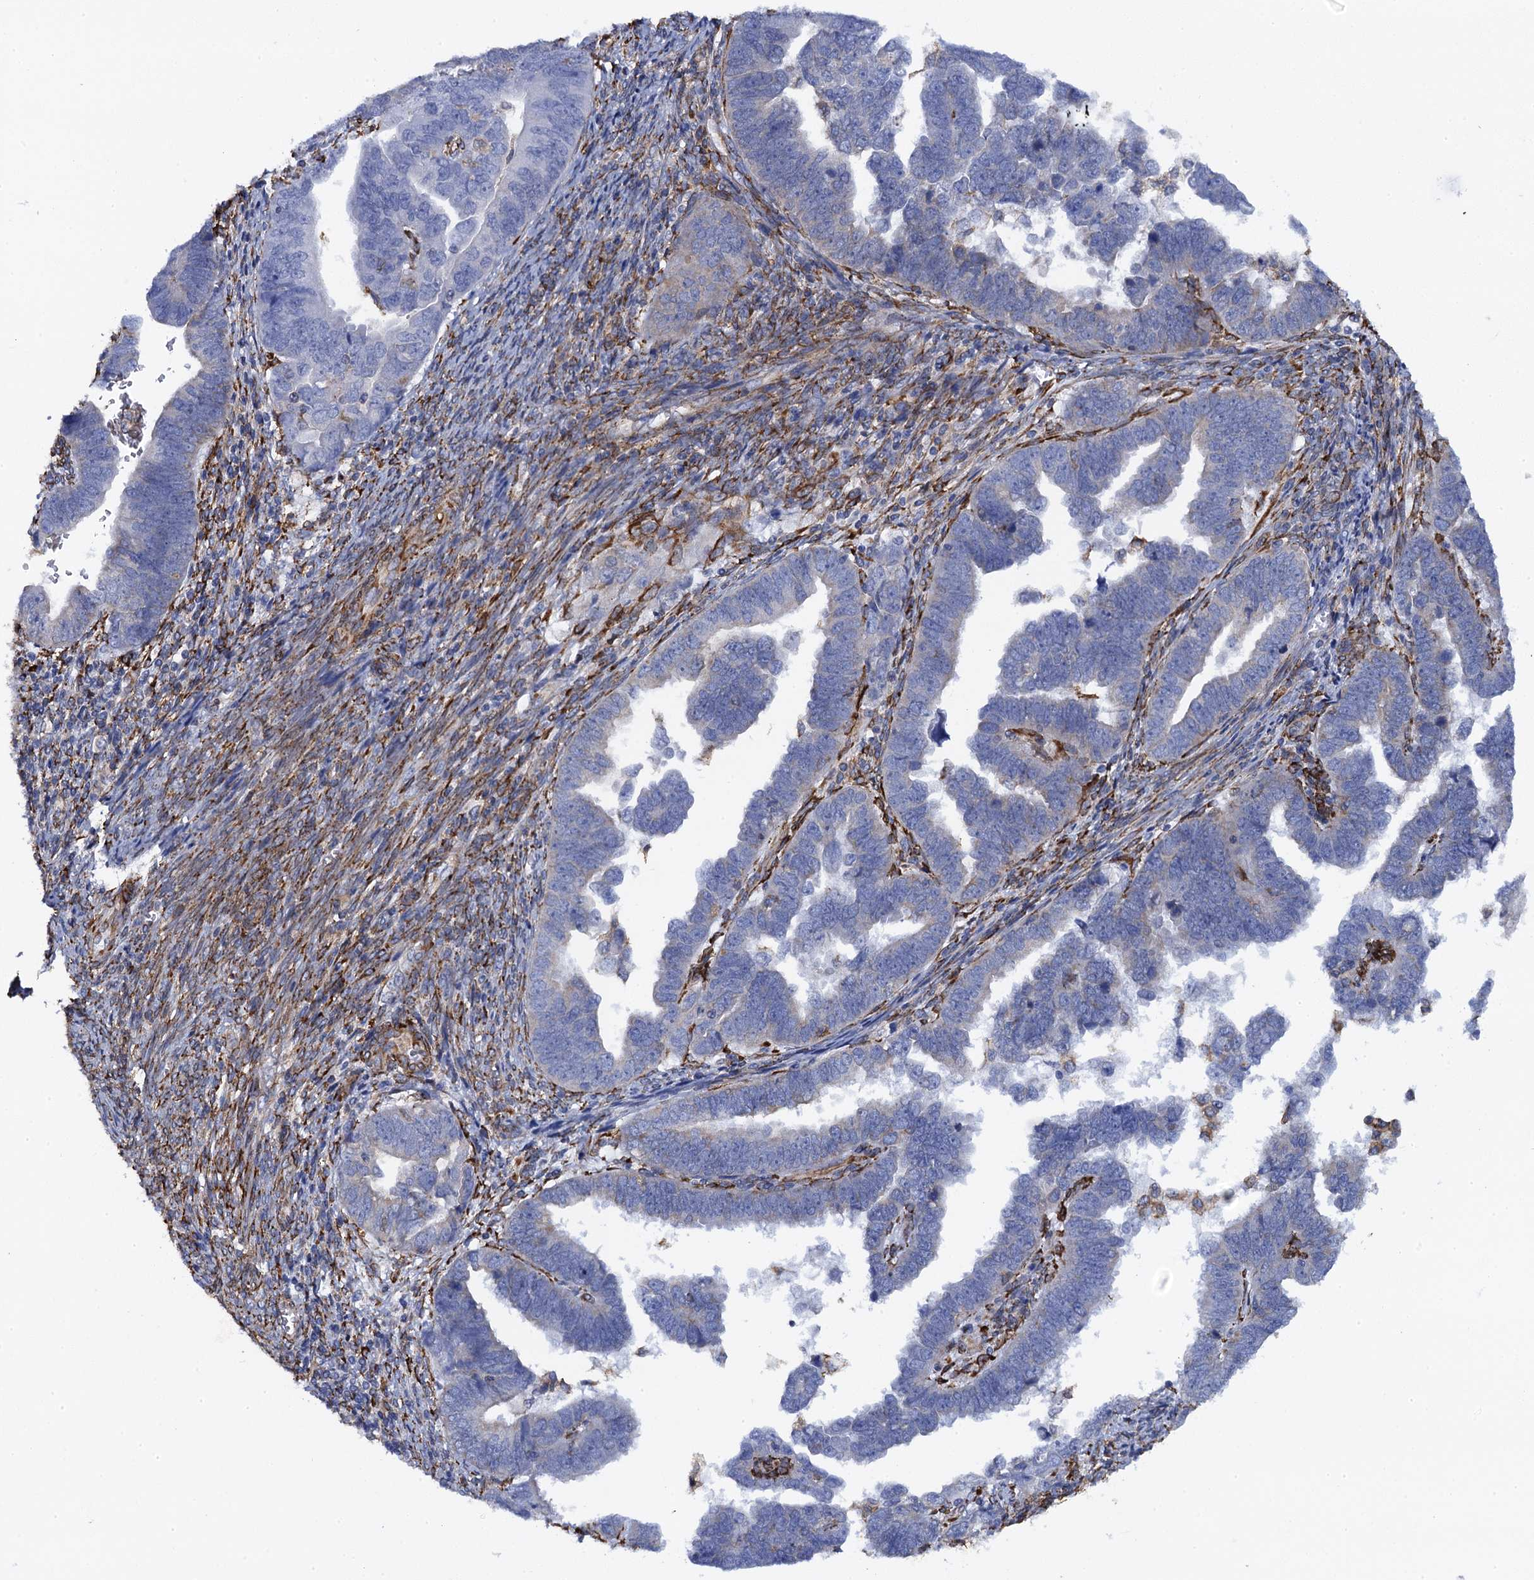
{"staining": {"intensity": "negative", "quantity": "none", "location": "none"}, "tissue": "endometrial cancer", "cell_type": "Tumor cells", "image_type": "cancer", "snomed": [{"axis": "morphology", "description": "Adenocarcinoma, NOS"}, {"axis": "topography", "description": "Endometrium"}], "caption": "A high-resolution micrograph shows immunohistochemistry (IHC) staining of endometrial cancer (adenocarcinoma), which shows no significant staining in tumor cells. Nuclei are stained in blue.", "gene": "POGLUT3", "patient": {"sex": "female", "age": 75}}